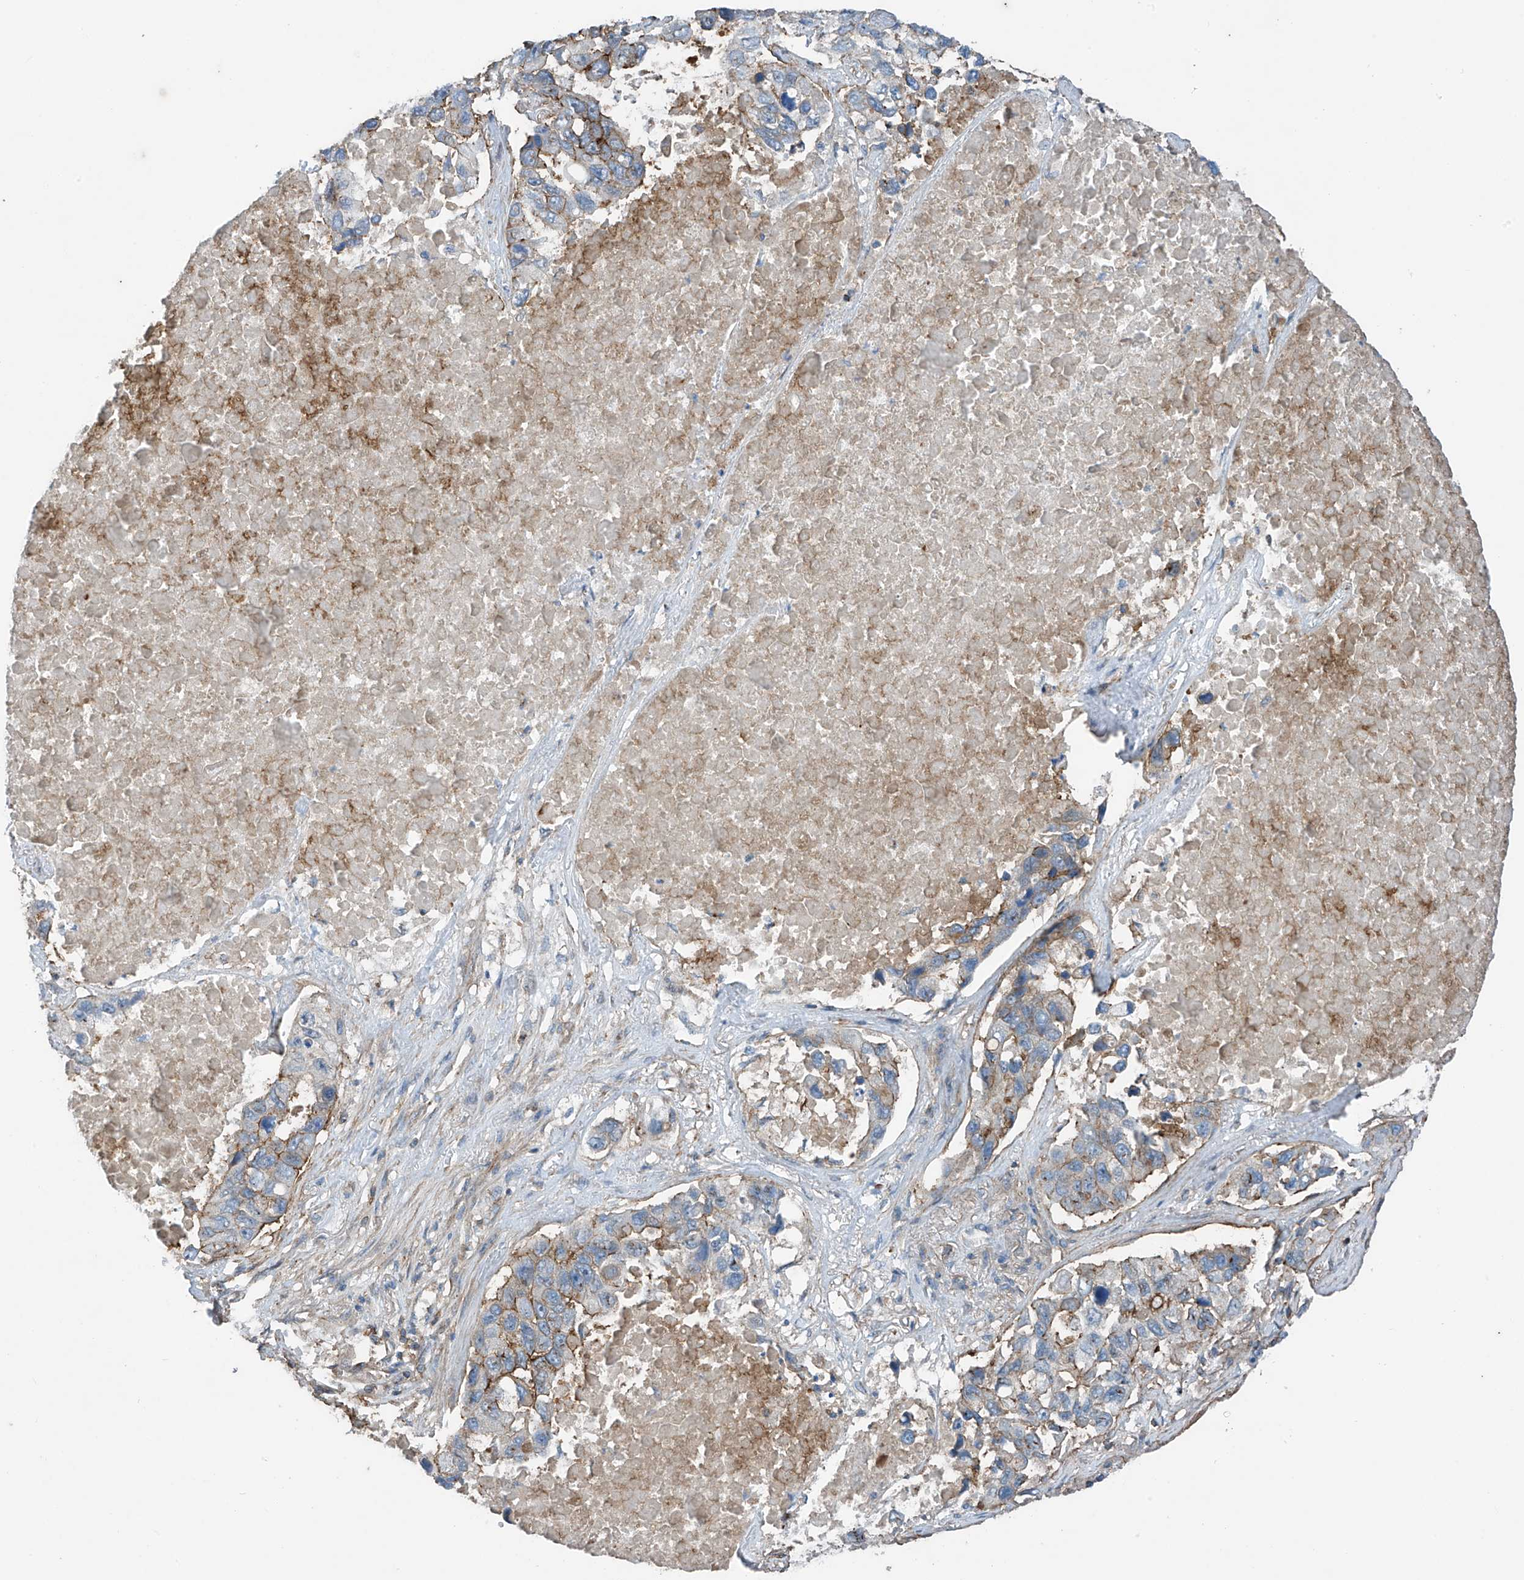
{"staining": {"intensity": "moderate", "quantity": "25%-75%", "location": "cytoplasmic/membranous"}, "tissue": "lung cancer", "cell_type": "Tumor cells", "image_type": "cancer", "snomed": [{"axis": "morphology", "description": "Adenocarcinoma, NOS"}, {"axis": "topography", "description": "Lung"}], "caption": "Protein expression analysis of adenocarcinoma (lung) reveals moderate cytoplasmic/membranous staining in approximately 25%-75% of tumor cells.", "gene": "SLC1A5", "patient": {"sex": "male", "age": 64}}